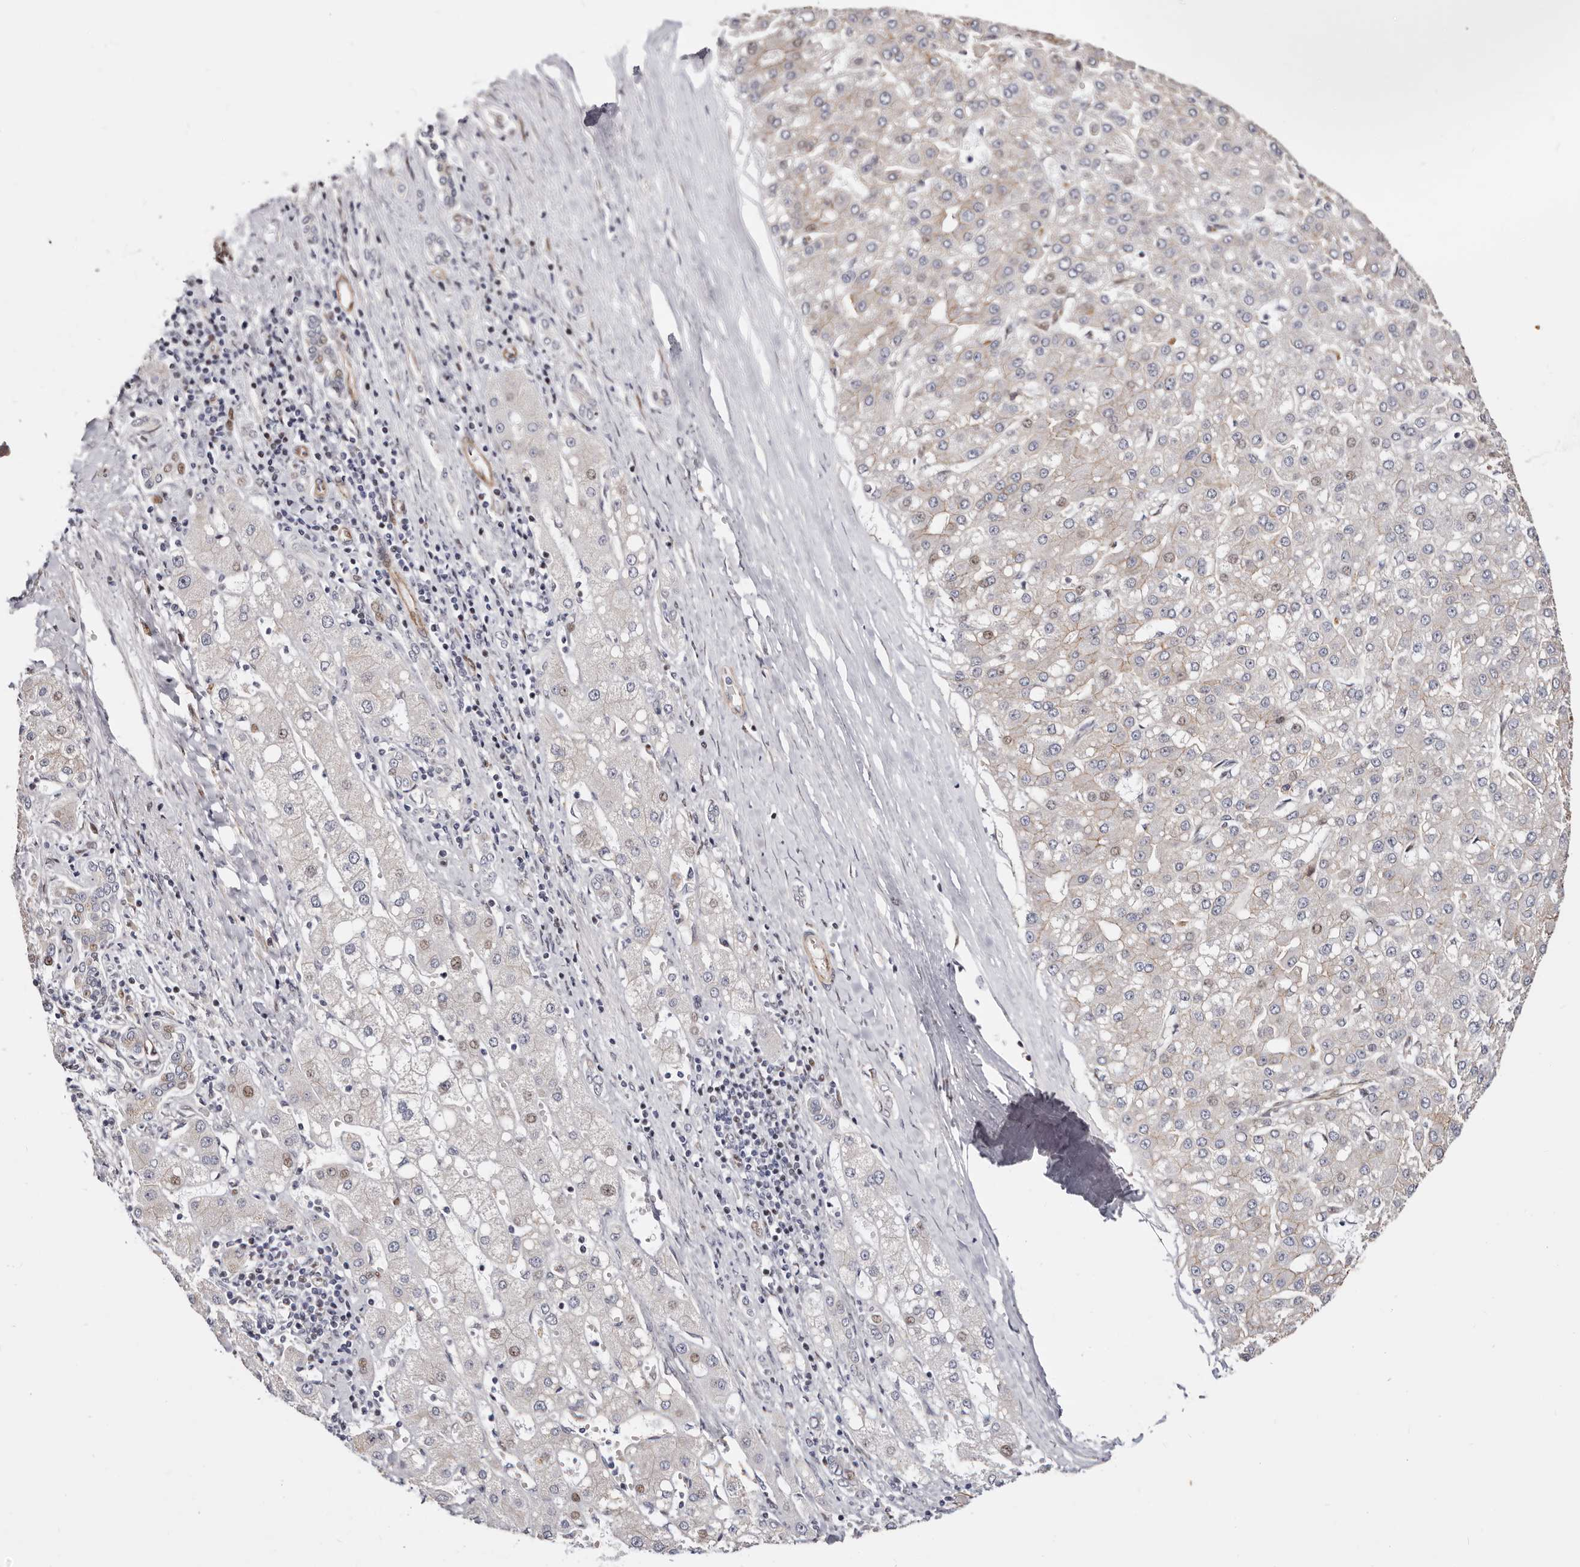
{"staining": {"intensity": "weak", "quantity": "<25%", "location": "cytoplasmic/membranous,nuclear"}, "tissue": "liver cancer", "cell_type": "Tumor cells", "image_type": "cancer", "snomed": [{"axis": "morphology", "description": "Carcinoma, Hepatocellular, NOS"}, {"axis": "topography", "description": "Liver"}], "caption": "There is no significant staining in tumor cells of liver hepatocellular carcinoma.", "gene": "EPHX3", "patient": {"sex": "male", "age": 67}}